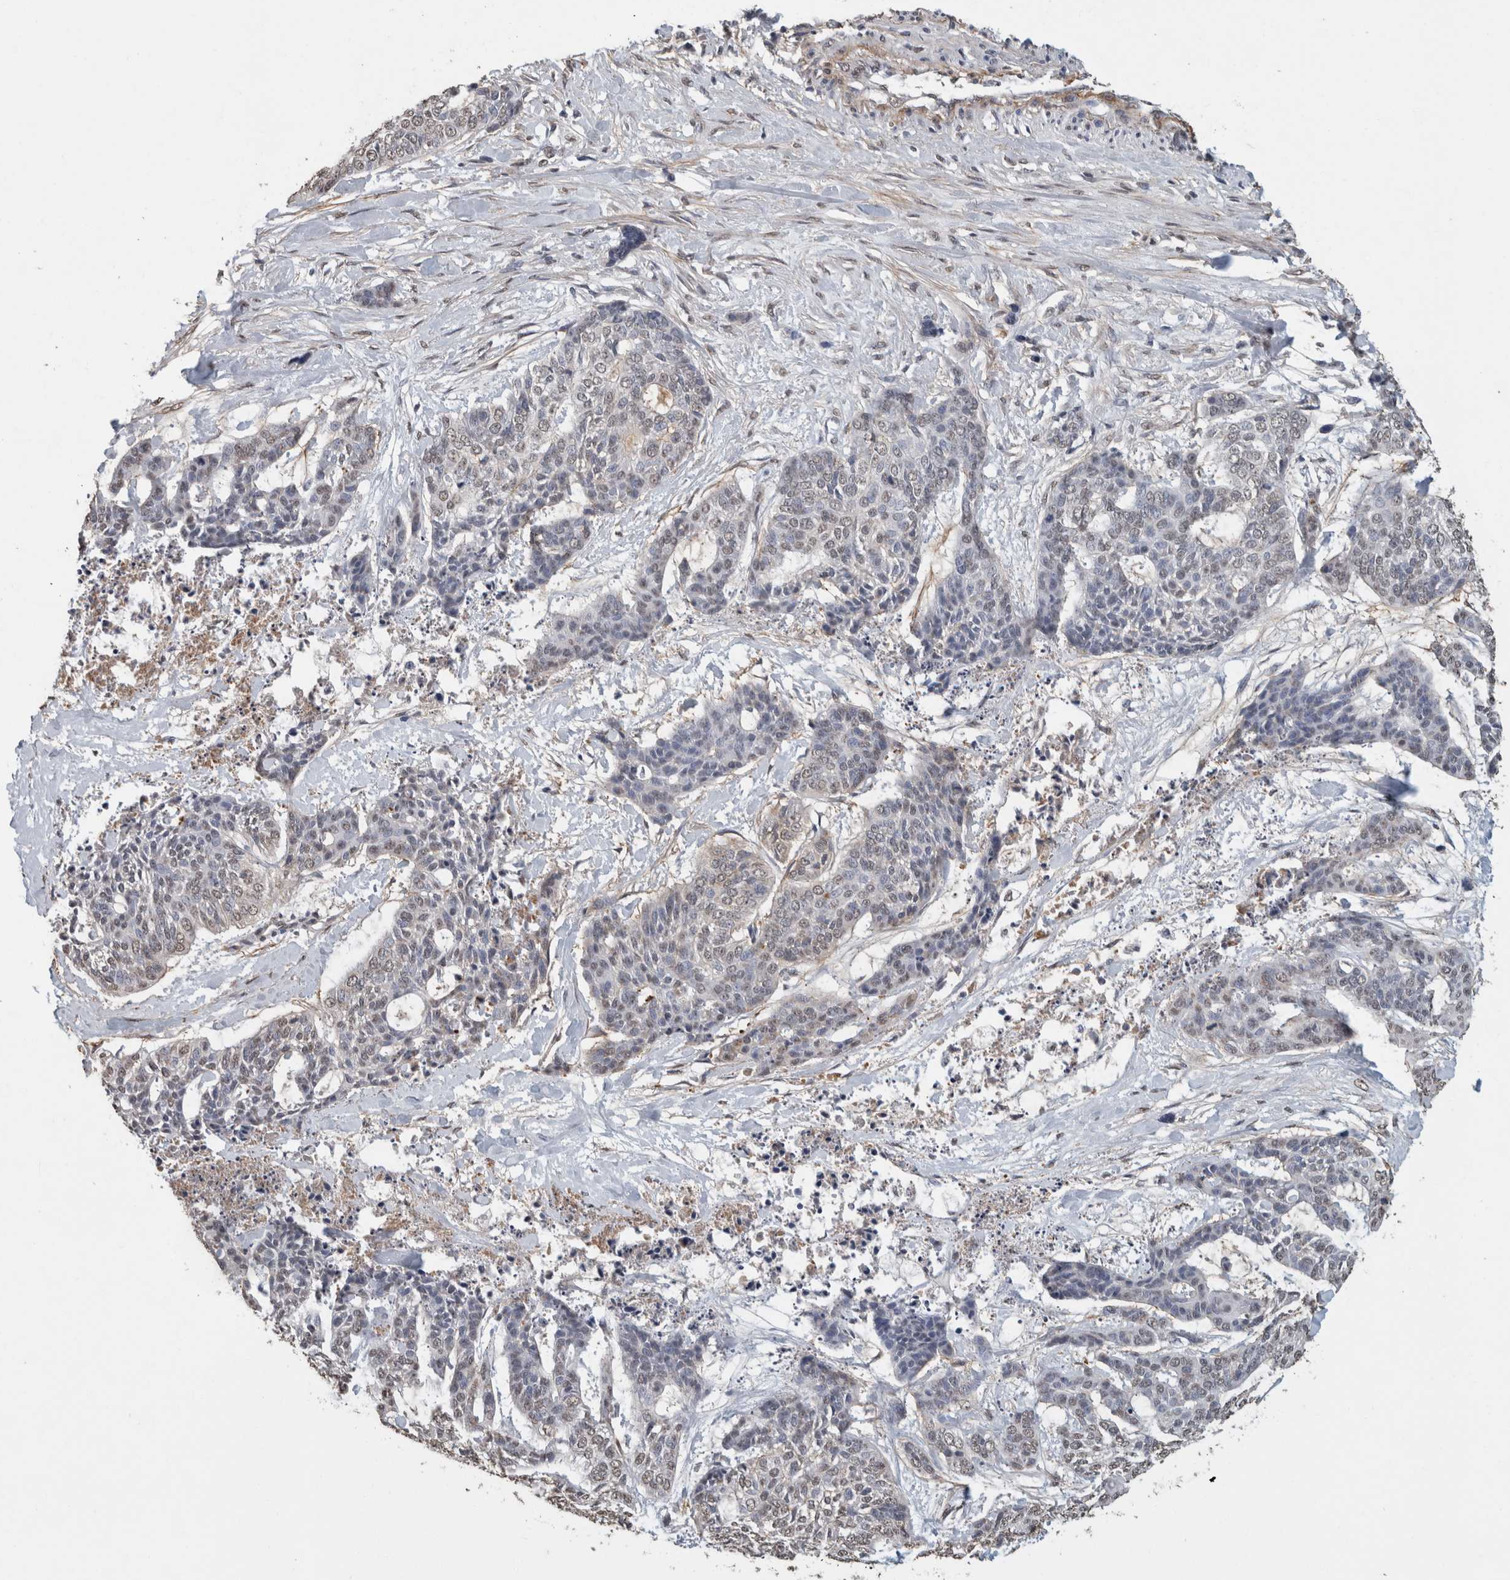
{"staining": {"intensity": "negative", "quantity": "none", "location": "none"}, "tissue": "skin cancer", "cell_type": "Tumor cells", "image_type": "cancer", "snomed": [{"axis": "morphology", "description": "Basal cell carcinoma"}, {"axis": "topography", "description": "Skin"}], "caption": "Immunohistochemical staining of human skin cancer (basal cell carcinoma) exhibits no significant staining in tumor cells.", "gene": "LTBP1", "patient": {"sex": "female", "age": 64}}